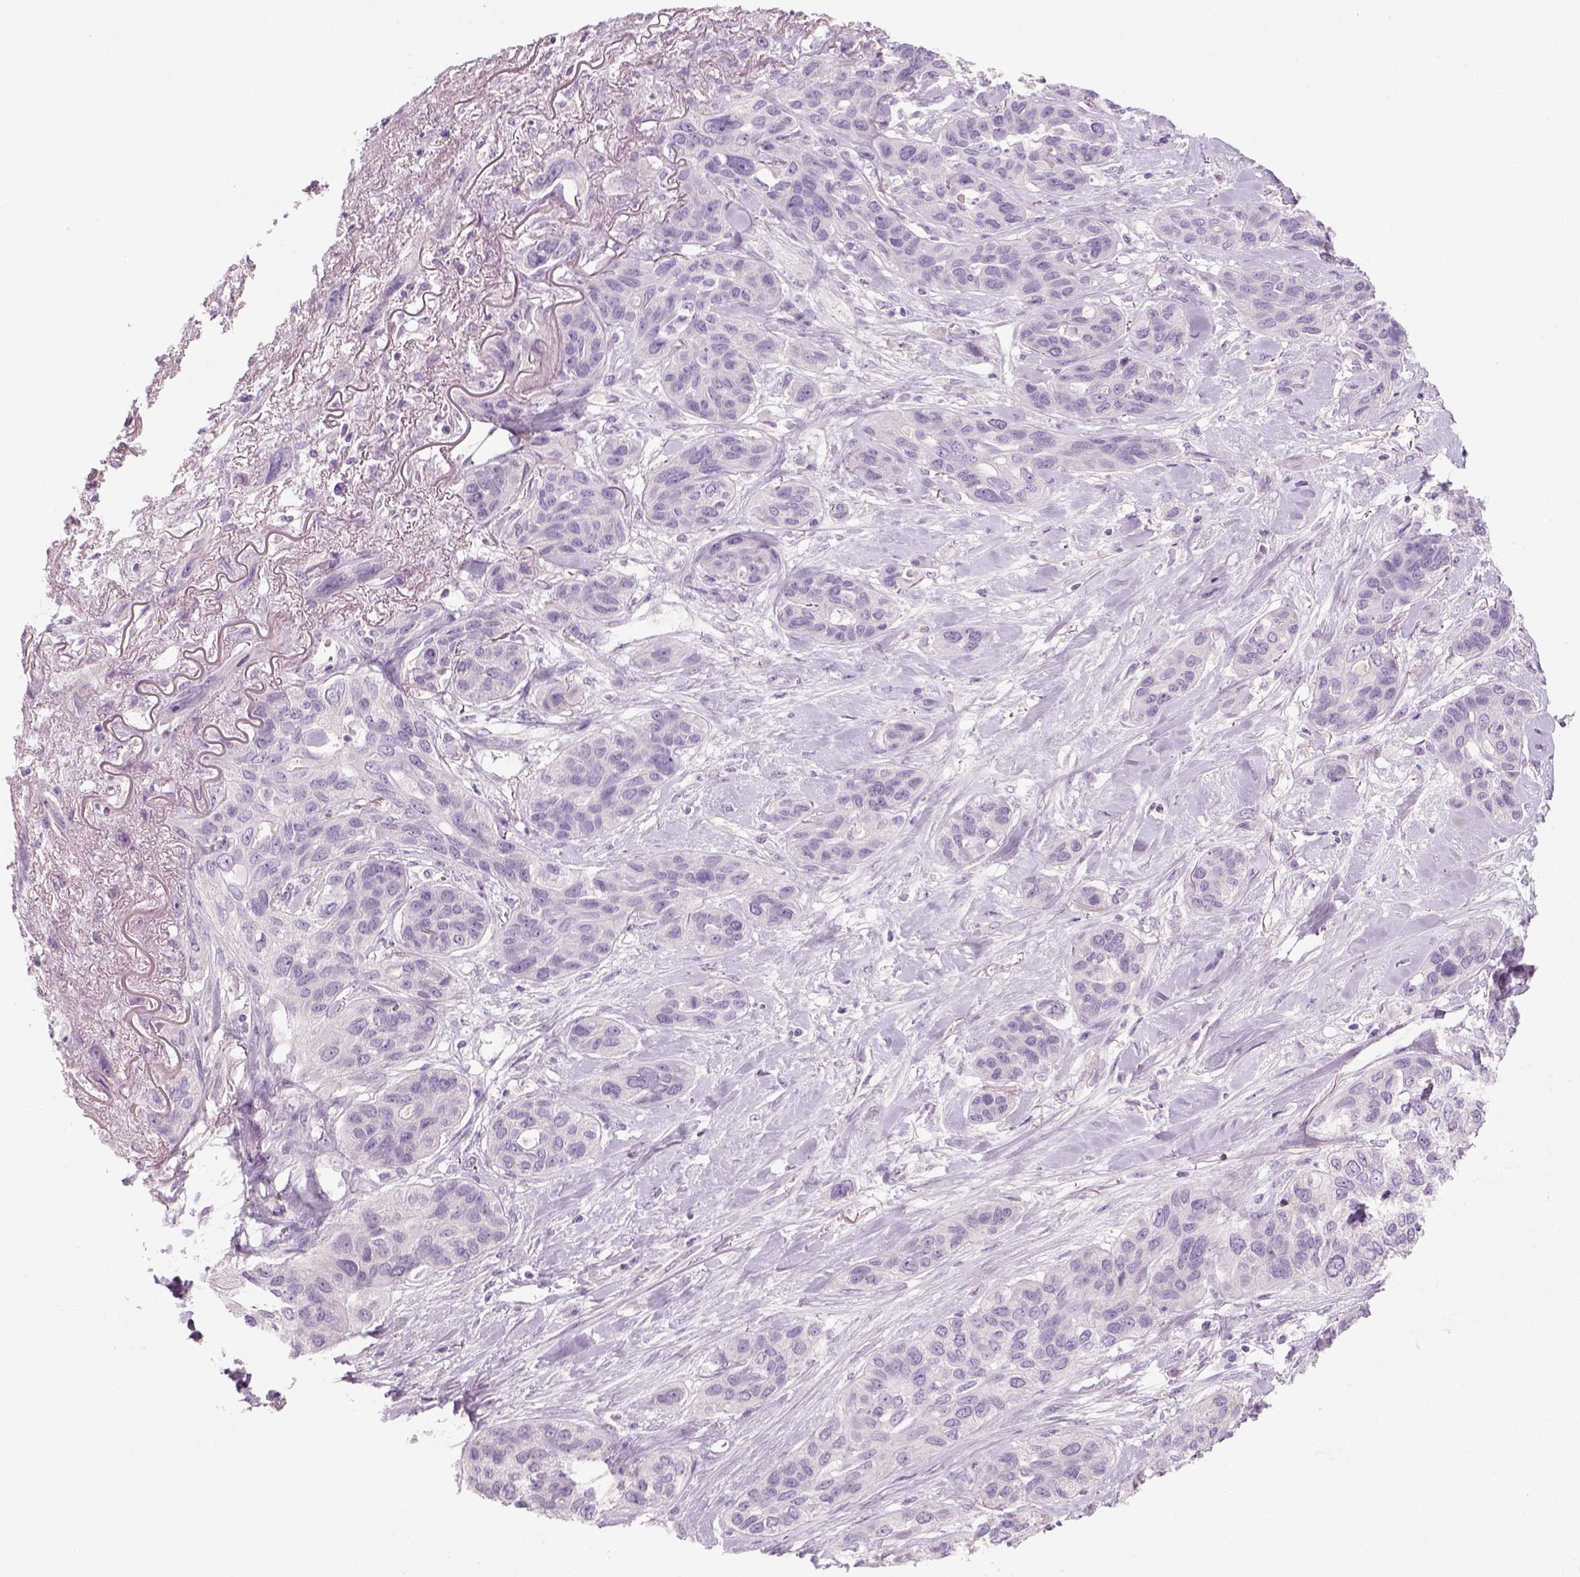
{"staining": {"intensity": "negative", "quantity": "none", "location": "none"}, "tissue": "lung cancer", "cell_type": "Tumor cells", "image_type": "cancer", "snomed": [{"axis": "morphology", "description": "Squamous cell carcinoma, NOS"}, {"axis": "topography", "description": "Lung"}], "caption": "DAB (3,3'-diaminobenzidine) immunohistochemical staining of human lung squamous cell carcinoma displays no significant staining in tumor cells.", "gene": "KRT25", "patient": {"sex": "female", "age": 70}}